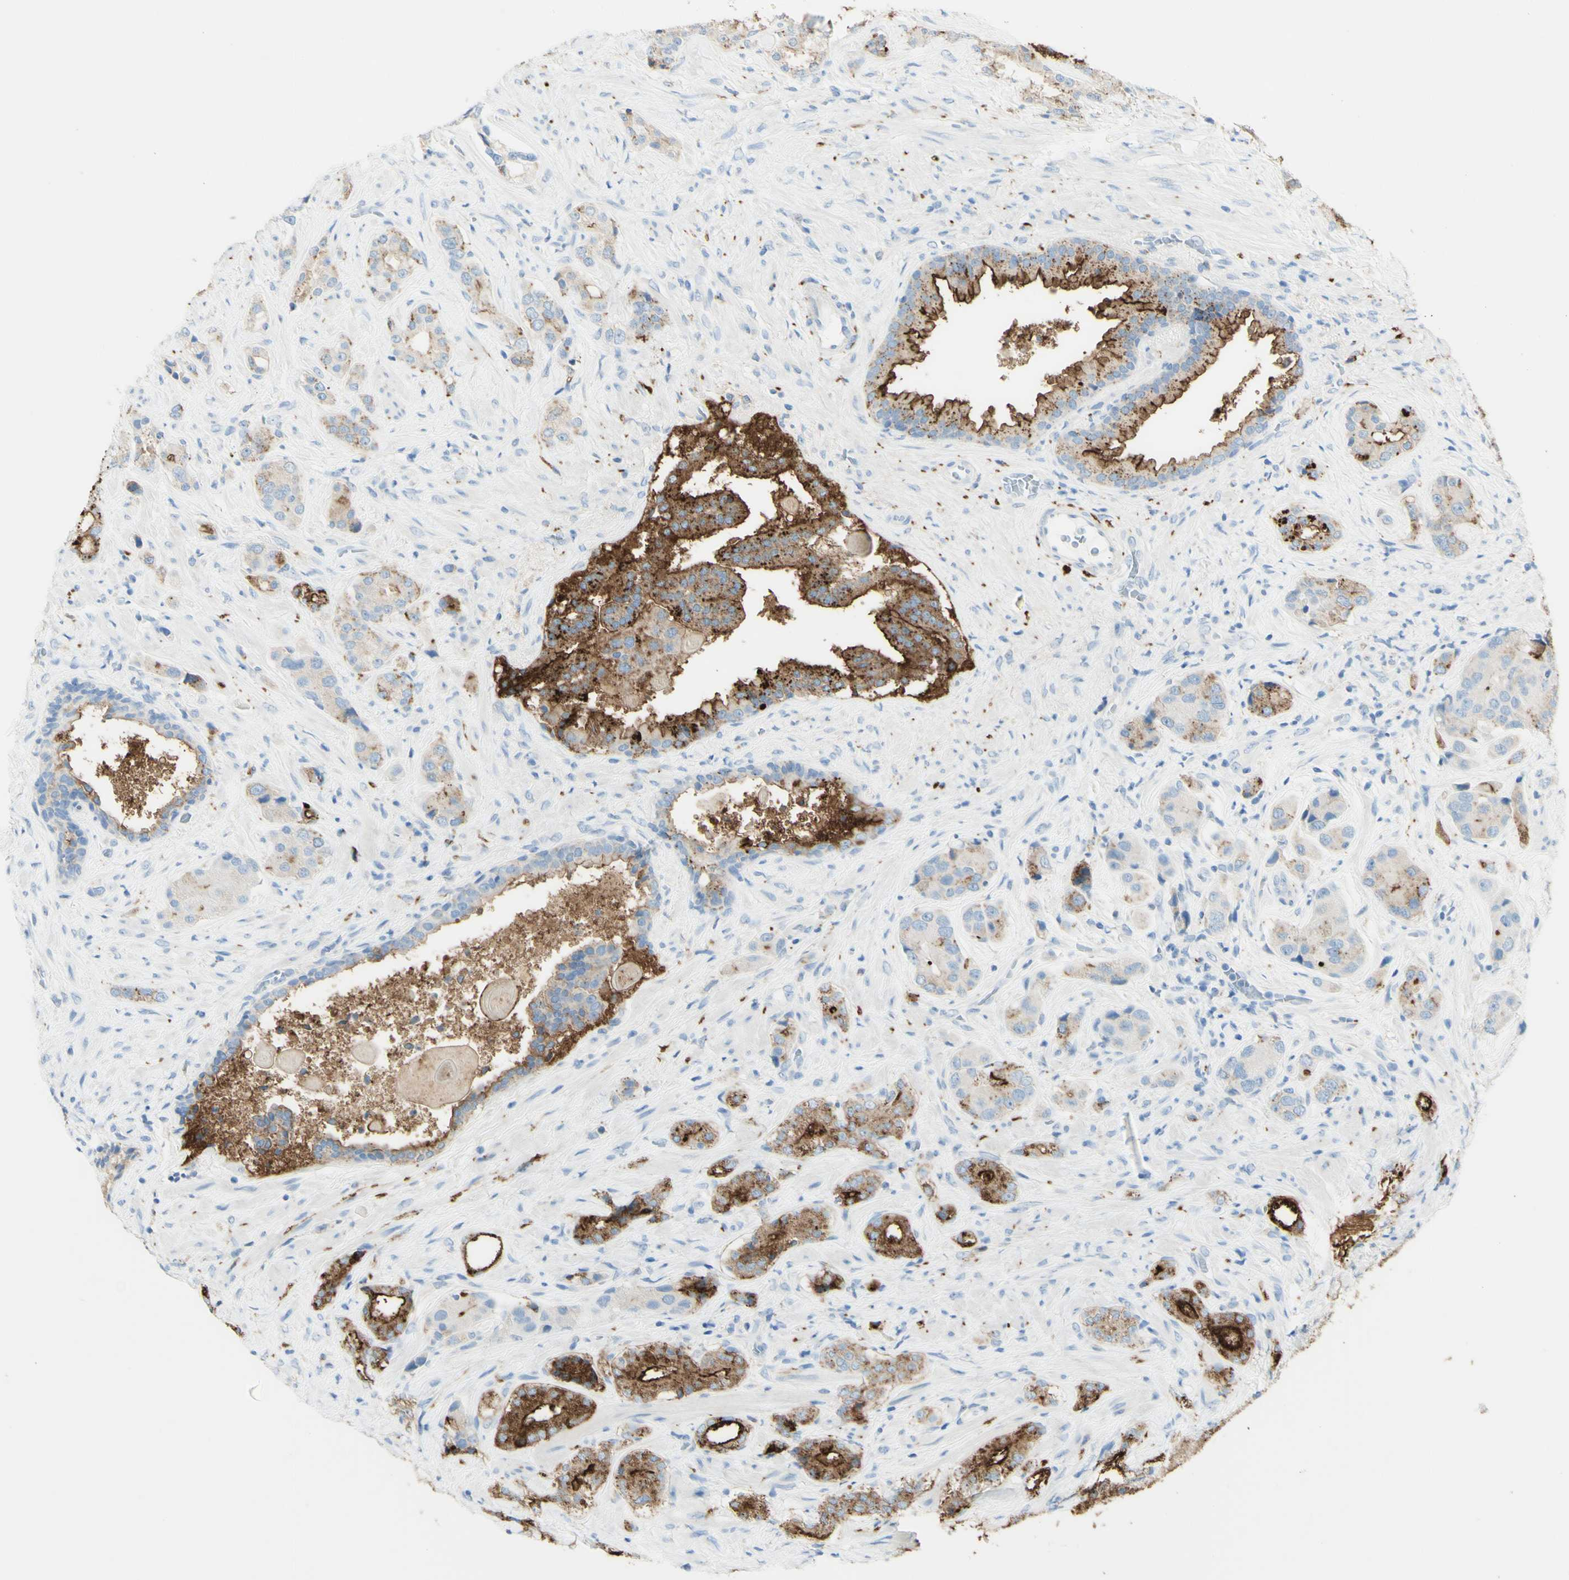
{"staining": {"intensity": "strong", "quantity": "<25%", "location": "cytoplasmic/membranous"}, "tissue": "prostate cancer", "cell_type": "Tumor cells", "image_type": "cancer", "snomed": [{"axis": "morphology", "description": "Adenocarcinoma, High grade"}, {"axis": "topography", "description": "Prostate"}], "caption": "Protein analysis of prostate adenocarcinoma (high-grade) tissue reveals strong cytoplasmic/membranous expression in approximately <25% of tumor cells.", "gene": "TSPAN1", "patient": {"sex": "male", "age": 71}}